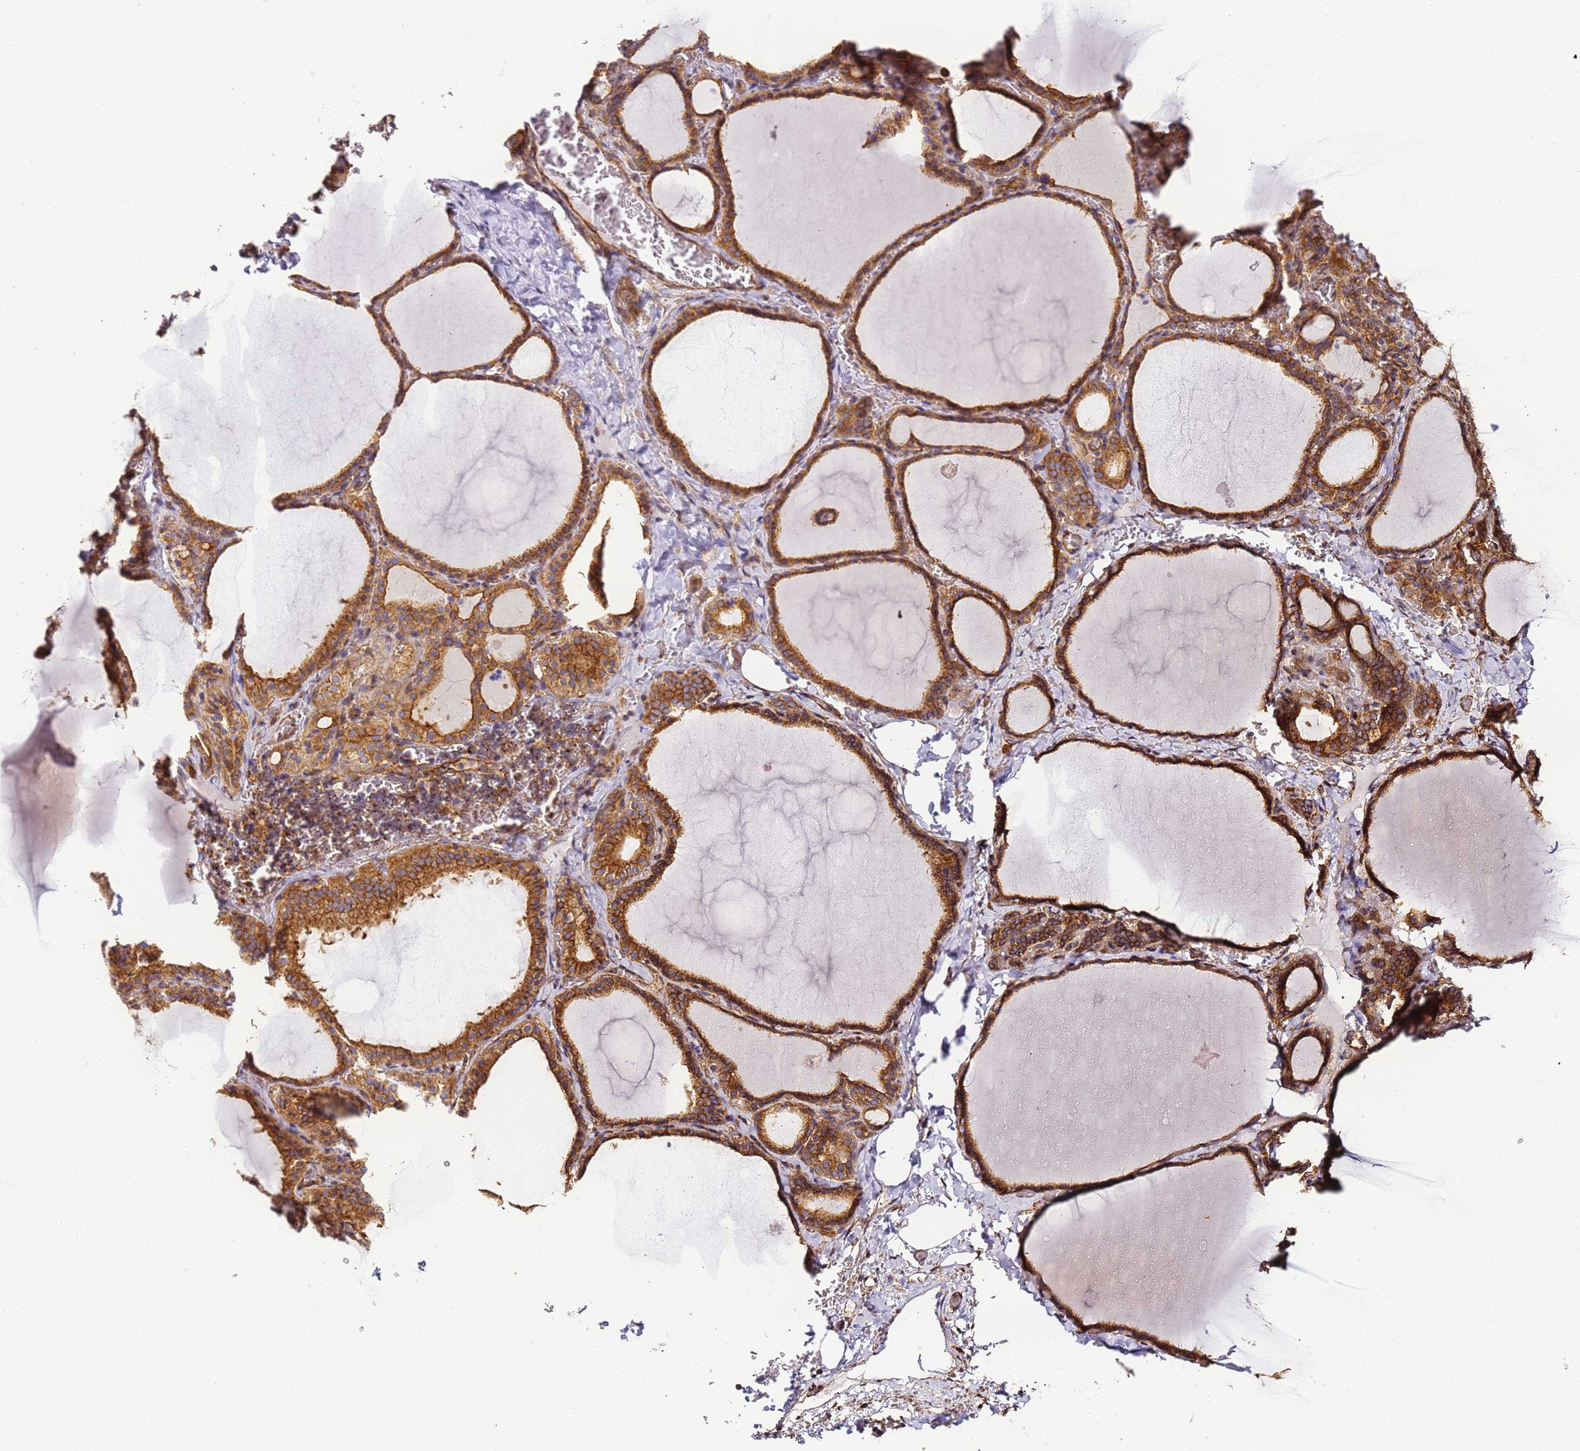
{"staining": {"intensity": "strong", "quantity": ">75%", "location": "cytoplasmic/membranous"}, "tissue": "thyroid gland", "cell_type": "Glandular cells", "image_type": "normal", "snomed": [{"axis": "morphology", "description": "Normal tissue, NOS"}, {"axis": "topography", "description": "Thyroid gland"}], "caption": "A brown stain labels strong cytoplasmic/membranous expression of a protein in glandular cells of unremarkable human thyroid gland.", "gene": "DYNC1I2", "patient": {"sex": "female", "age": 39}}